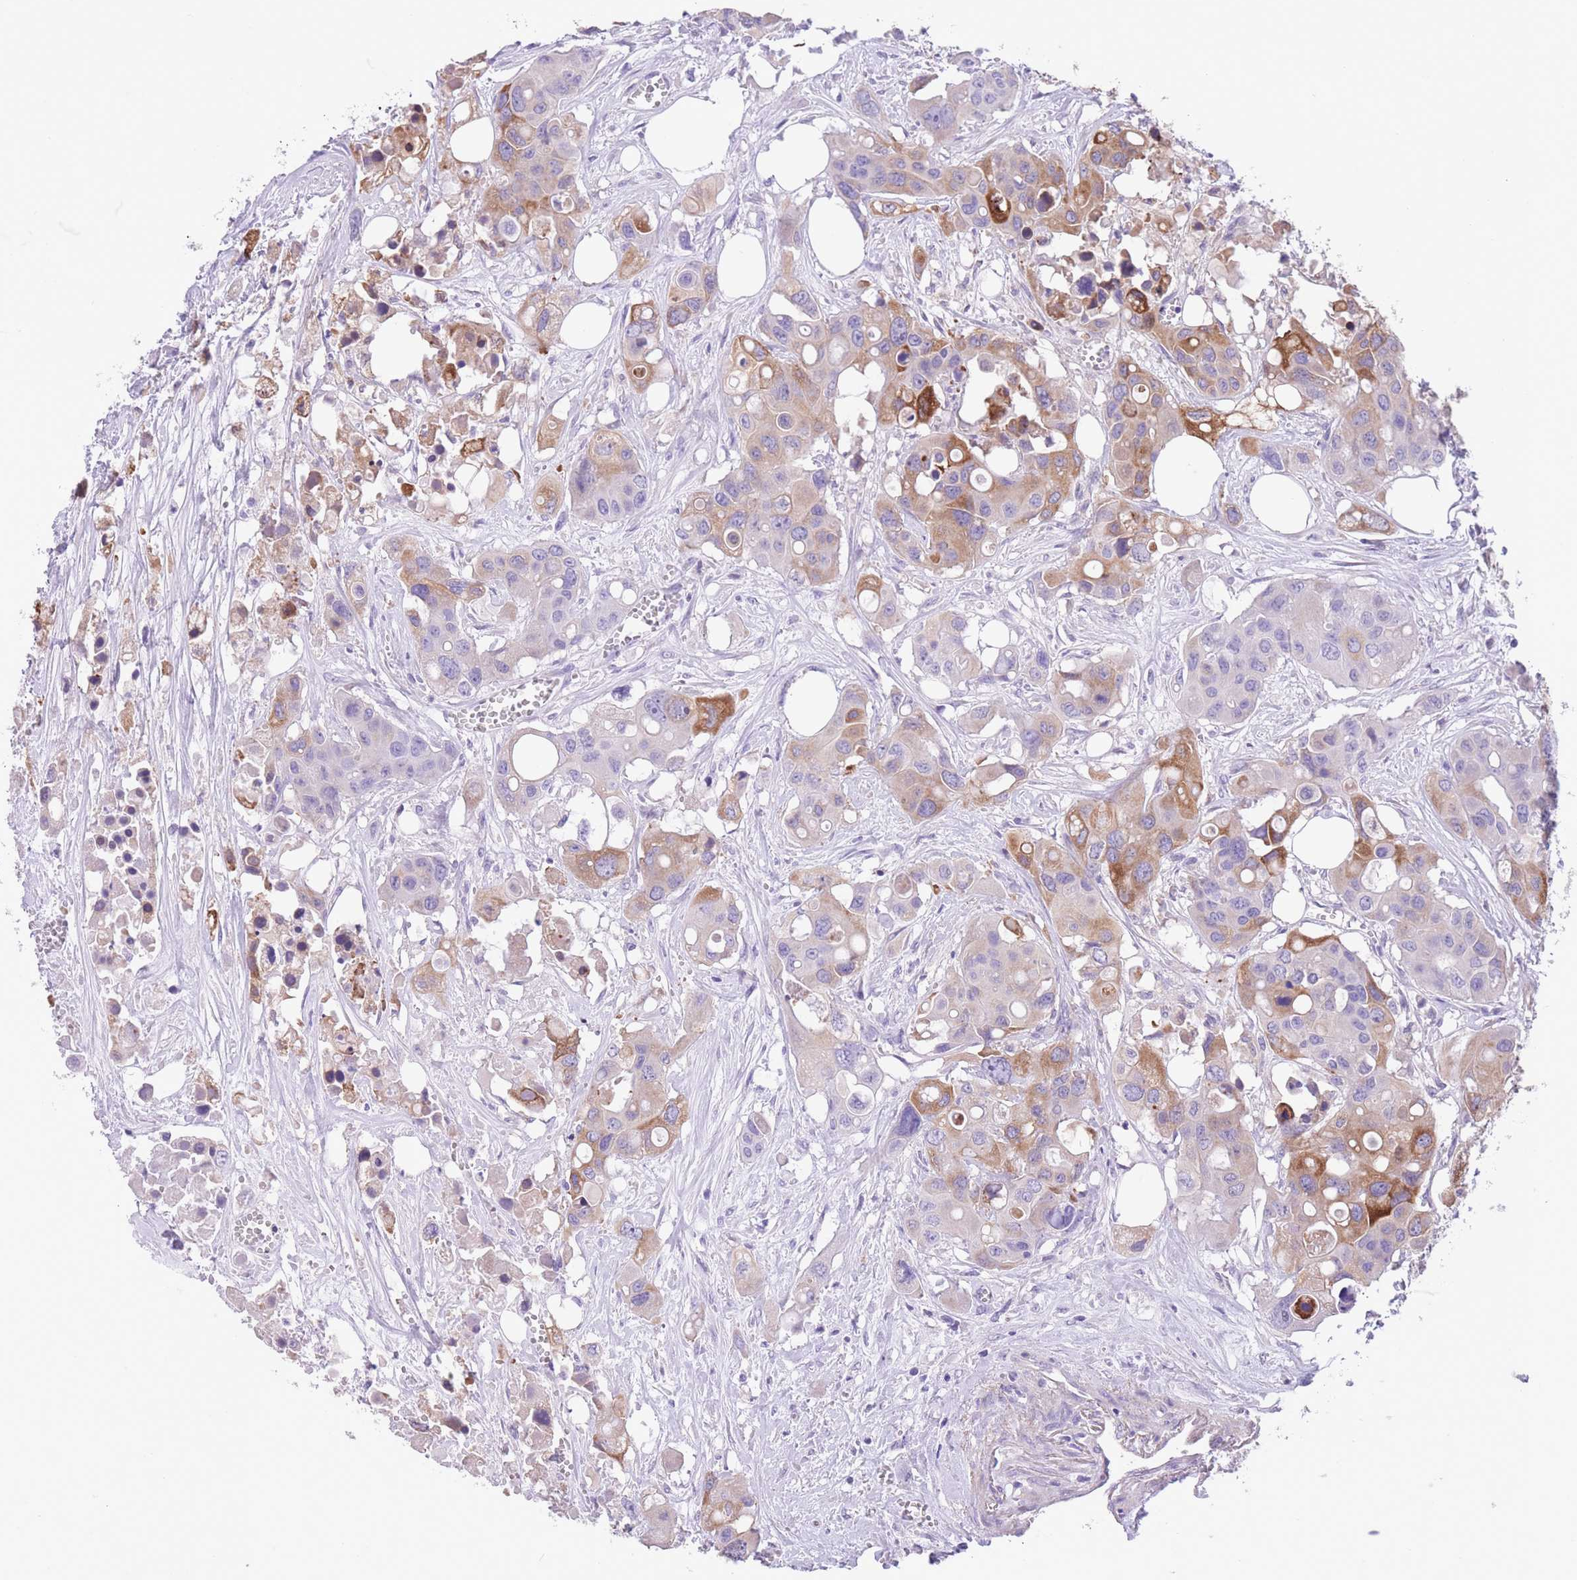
{"staining": {"intensity": "moderate", "quantity": "<25%", "location": "cytoplasmic/membranous"}, "tissue": "colorectal cancer", "cell_type": "Tumor cells", "image_type": "cancer", "snomed": [{"axis": "morphology", "description": "Adenocarcinoma, NOS"}, {"axis": "topography", "description": "Colon"}], "caption": "Protein analysis of colorectal cancer tissue displays moderate cytoplasmic/membranous expression in approximately <25% of tumor cells. (brown staining indicates protein expression, while blue staining denotes nuclei).", "gene": "RAI2", "patient": {"sex": "male", "age": 77}}